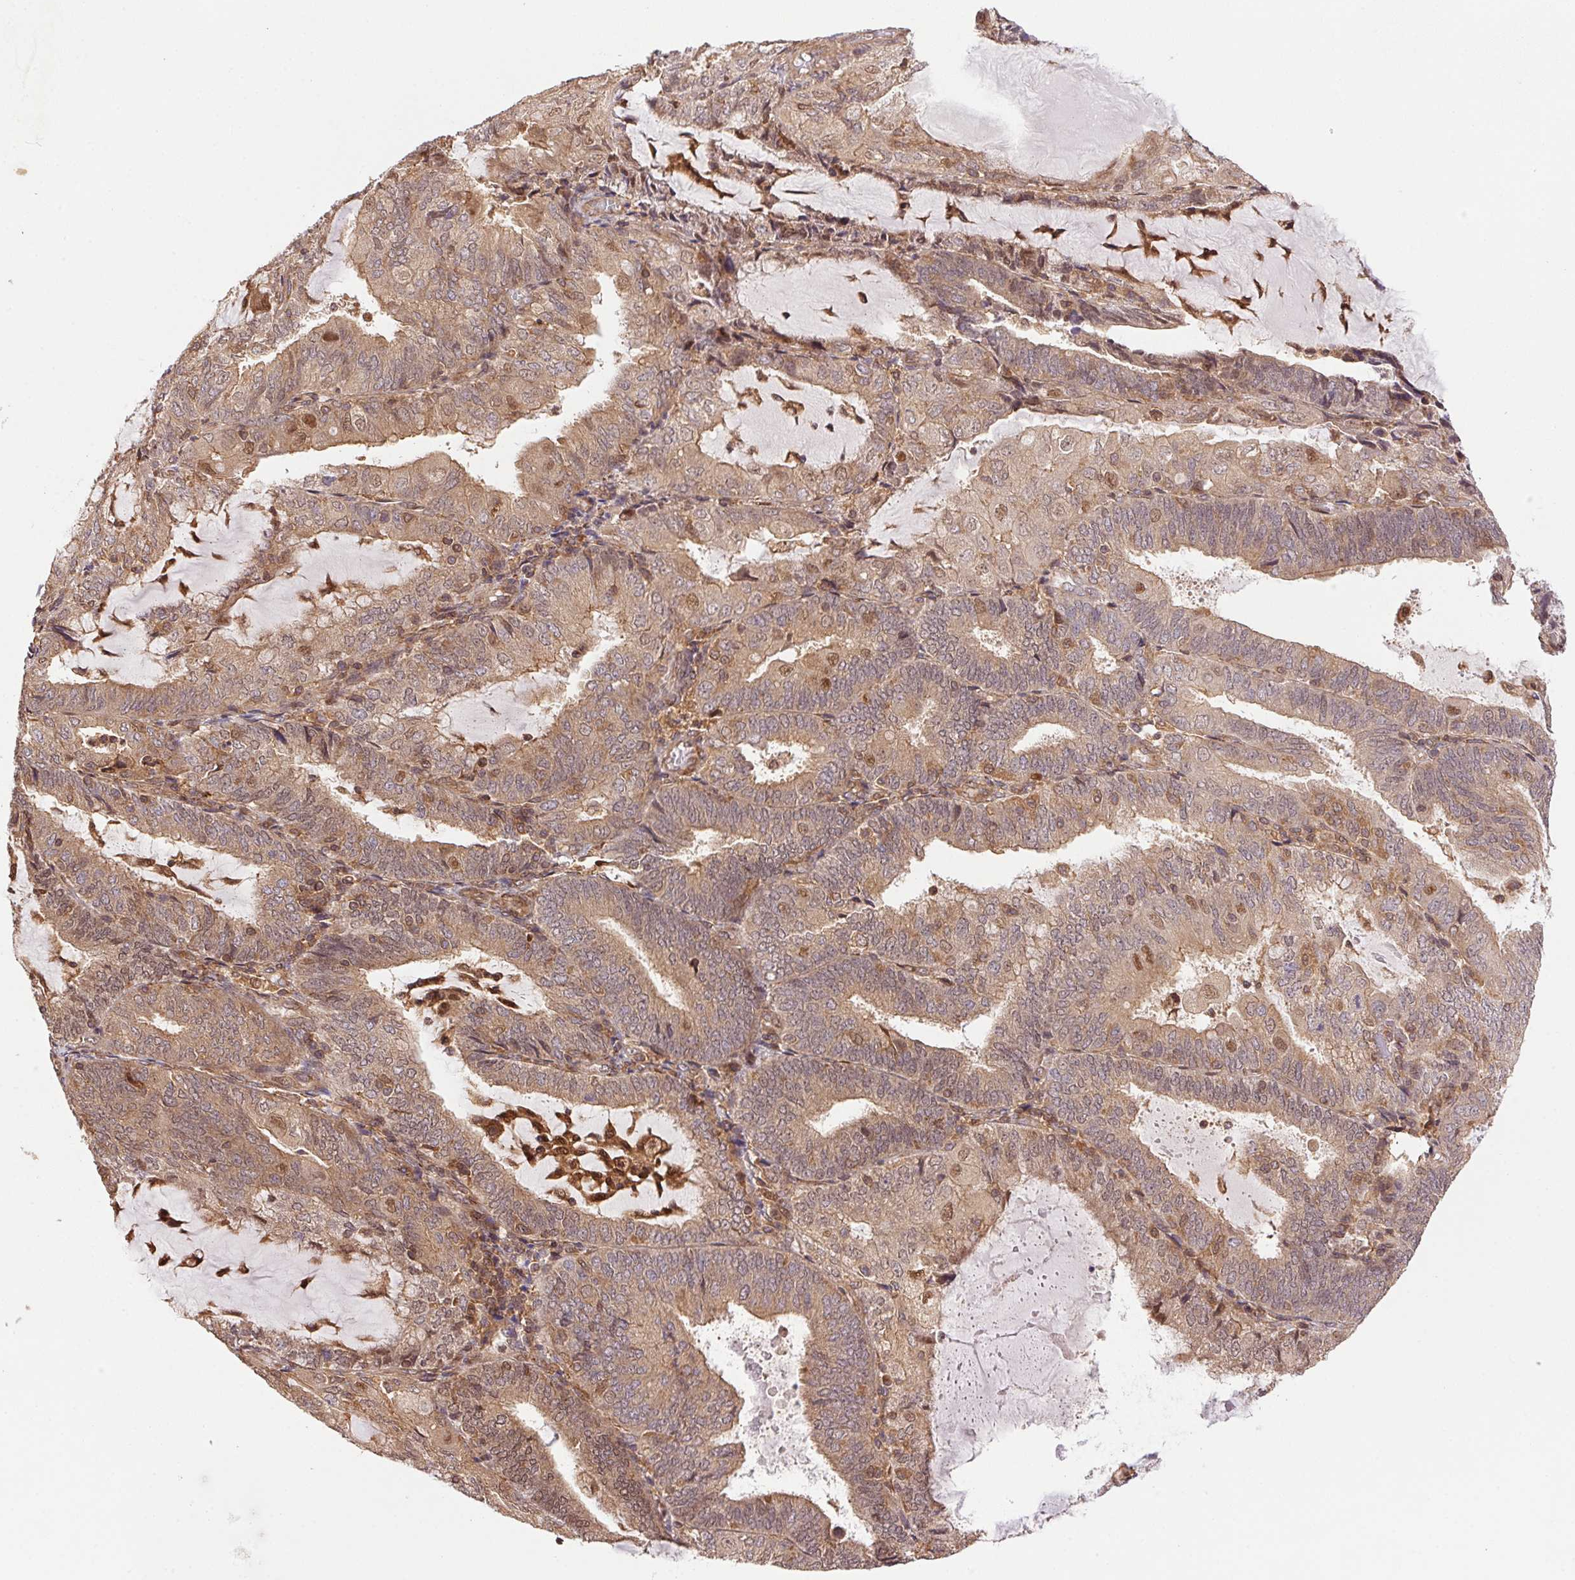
{"staining": {"intensity": "weak", "quantity": ">75%", "location": "cytoplasmic/membranous"}, "tissue": "endometrial cancer", "cell_type": "Tumor cells", "image_type": "cancer", "snomed": [{"axis": "morphology", "description": "Adenocarcinoma, NOS"}, {"axis": "topography", "description": "Endometrium"}], "caption": "Endometrial cancer (adenocarcinoma) stained with a brown dye shows weak cytoplasmic/membranous positive positivity in about >75% of tumor cells.", "gene": "MEX3D", "patient": {"sex": "female", "age": 81}}